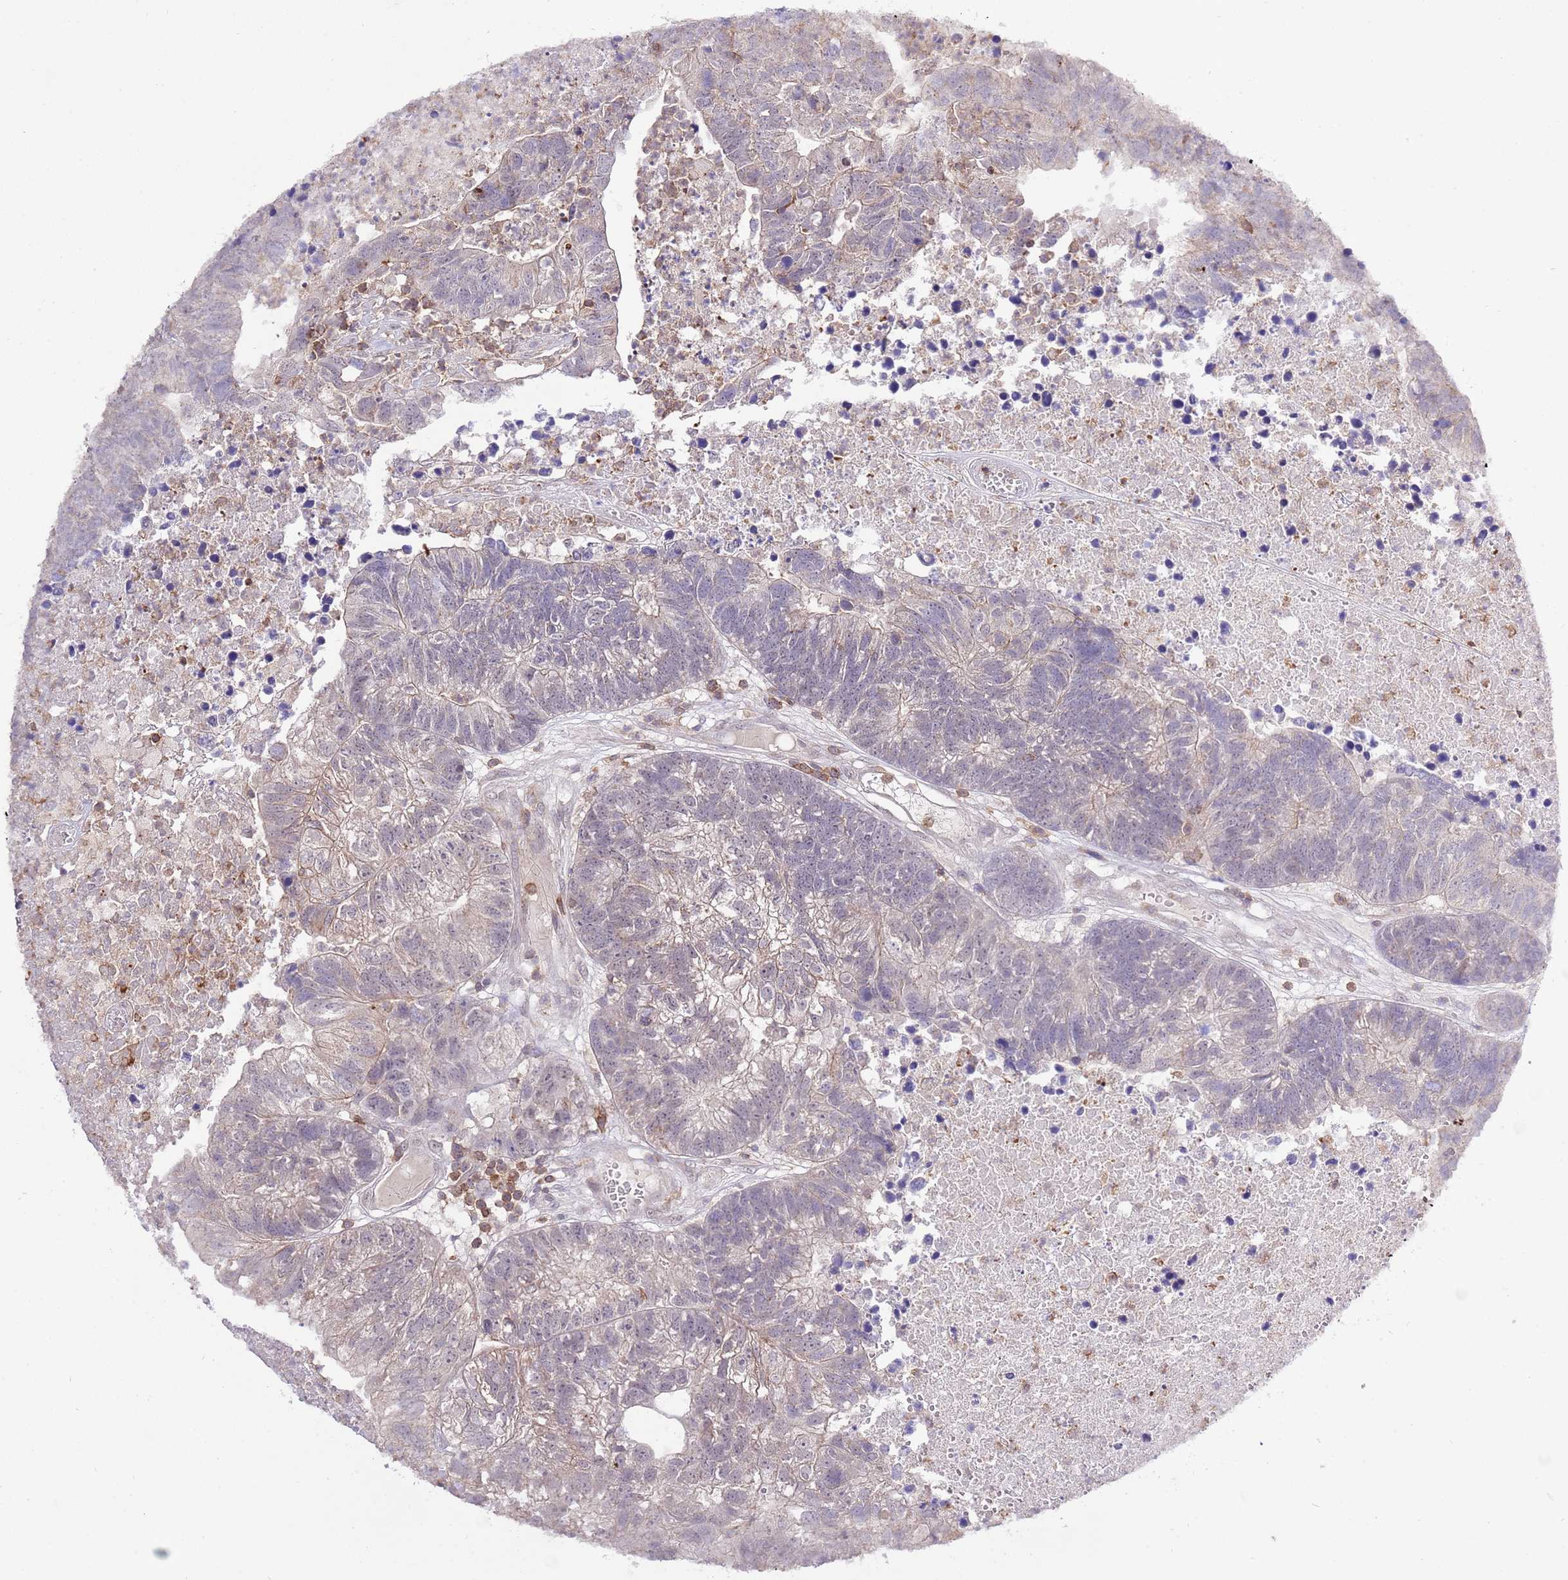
{"staining": {"intensity": "negative", "quantity": "none", "location": "none"}, "tissue": "colorectal cancer", "cell_type": "Tumor cells", "image_type": "cancer", "snomed": [{"axis": "morphology", "description": "Adenocarcinoma, NOS"}, {"axis": "topography", "description": "Colon"}], "caption": "This is an IHC image of adenocarcinoma (colorectal). There is no positivity in tumor cells.", "gene": "EFHD1", "patient": {"sex": "female", "age": 48}}